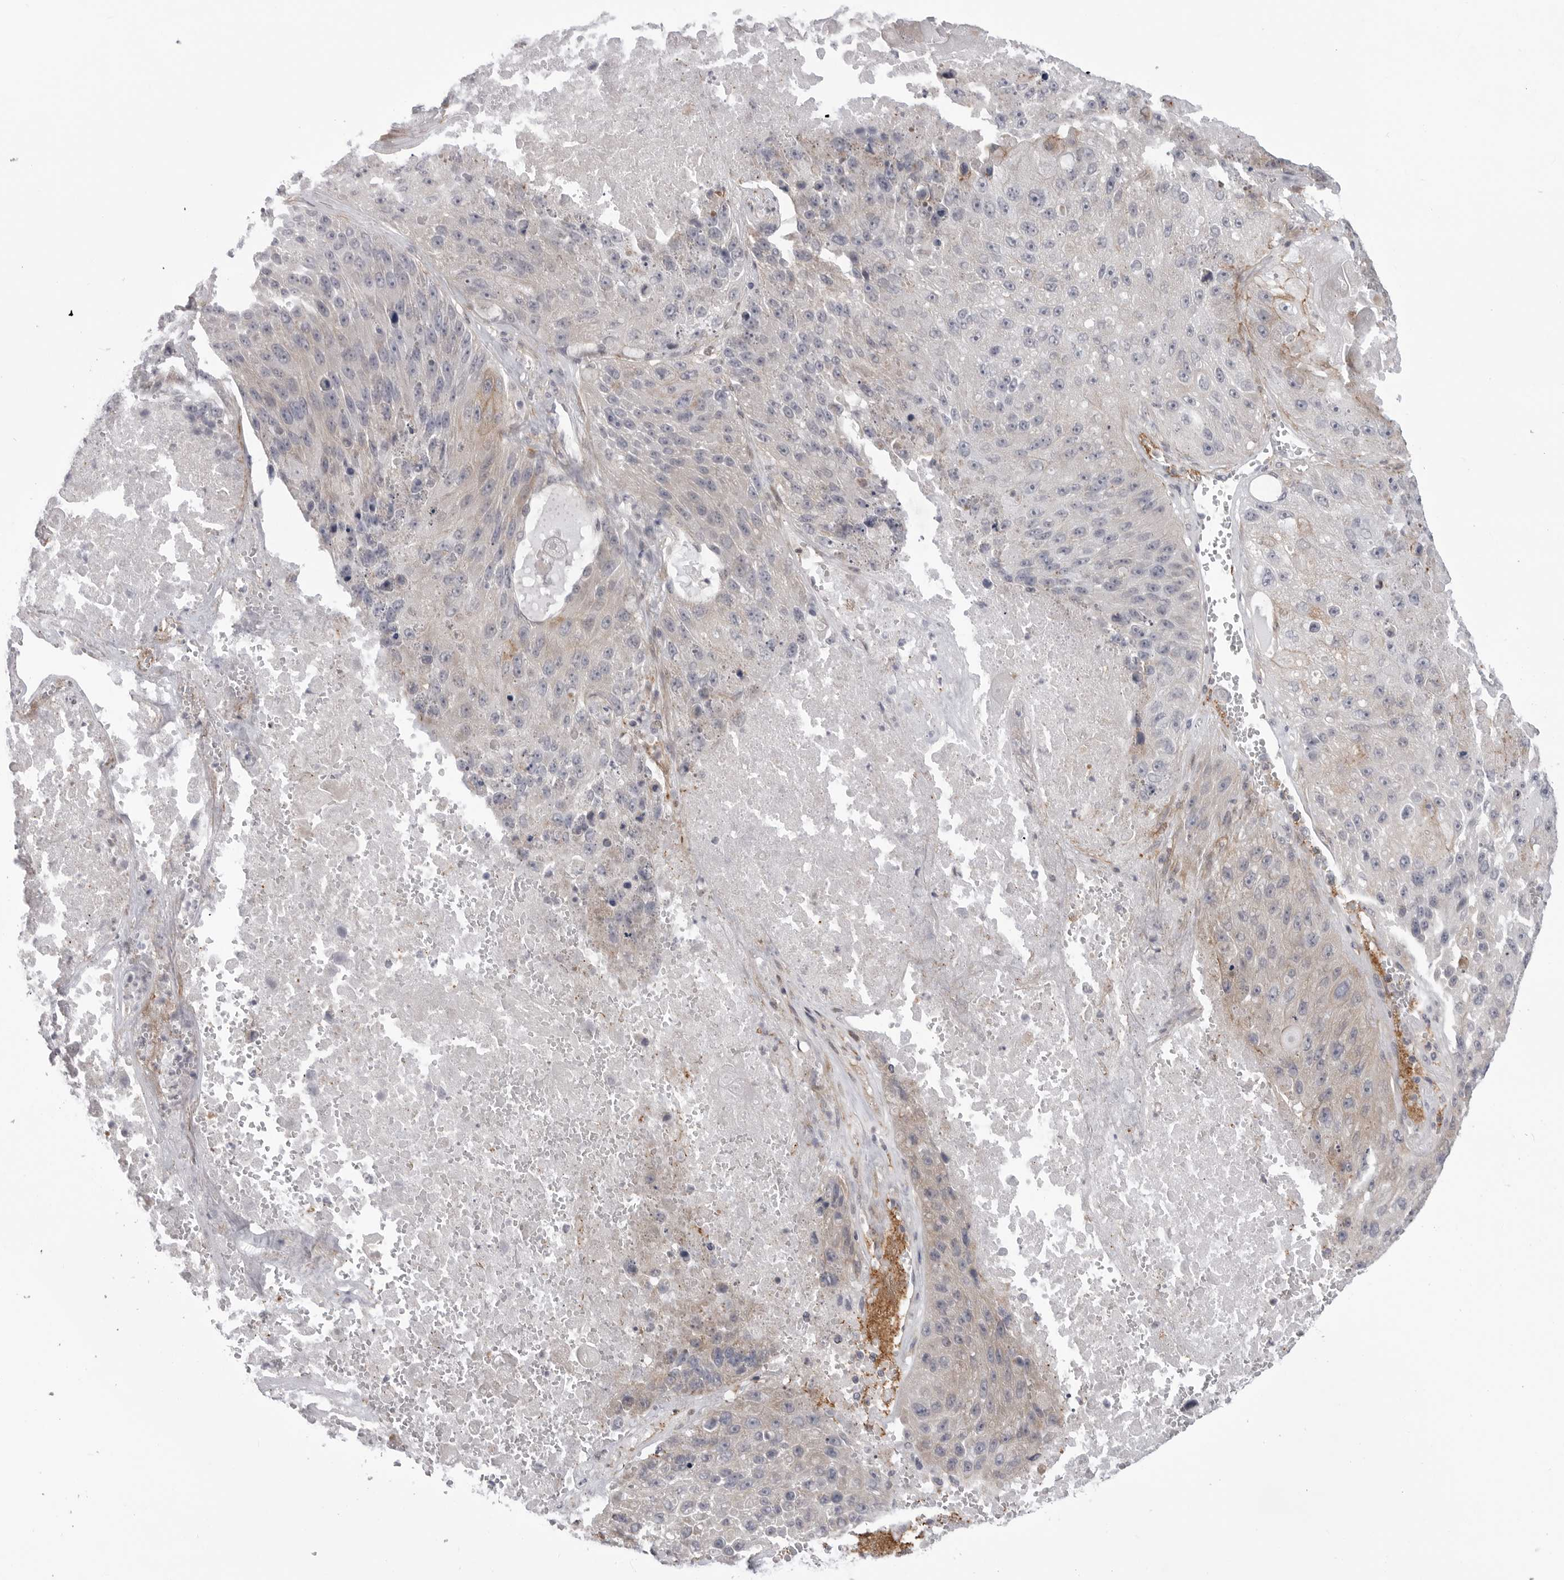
{"staining": {"intensity": "negative", "quantity": "none", "location": "none"}, "tissue": "lung cancer", "cell_type": "Tumor cells", "image_type": "cancer", "snomed": [{"axis": "morphology", "description": "Squamous cell carcinoma, NOS"}, {"axis": "topography", "description": "Lung"}], "caption": "Human lung cancer stained for a protein using immunohistochemistry (IHC) reveals no positivity in tumor cells.", "gene": "SCP2", "patient": {"sex": "male", "age": 61}}